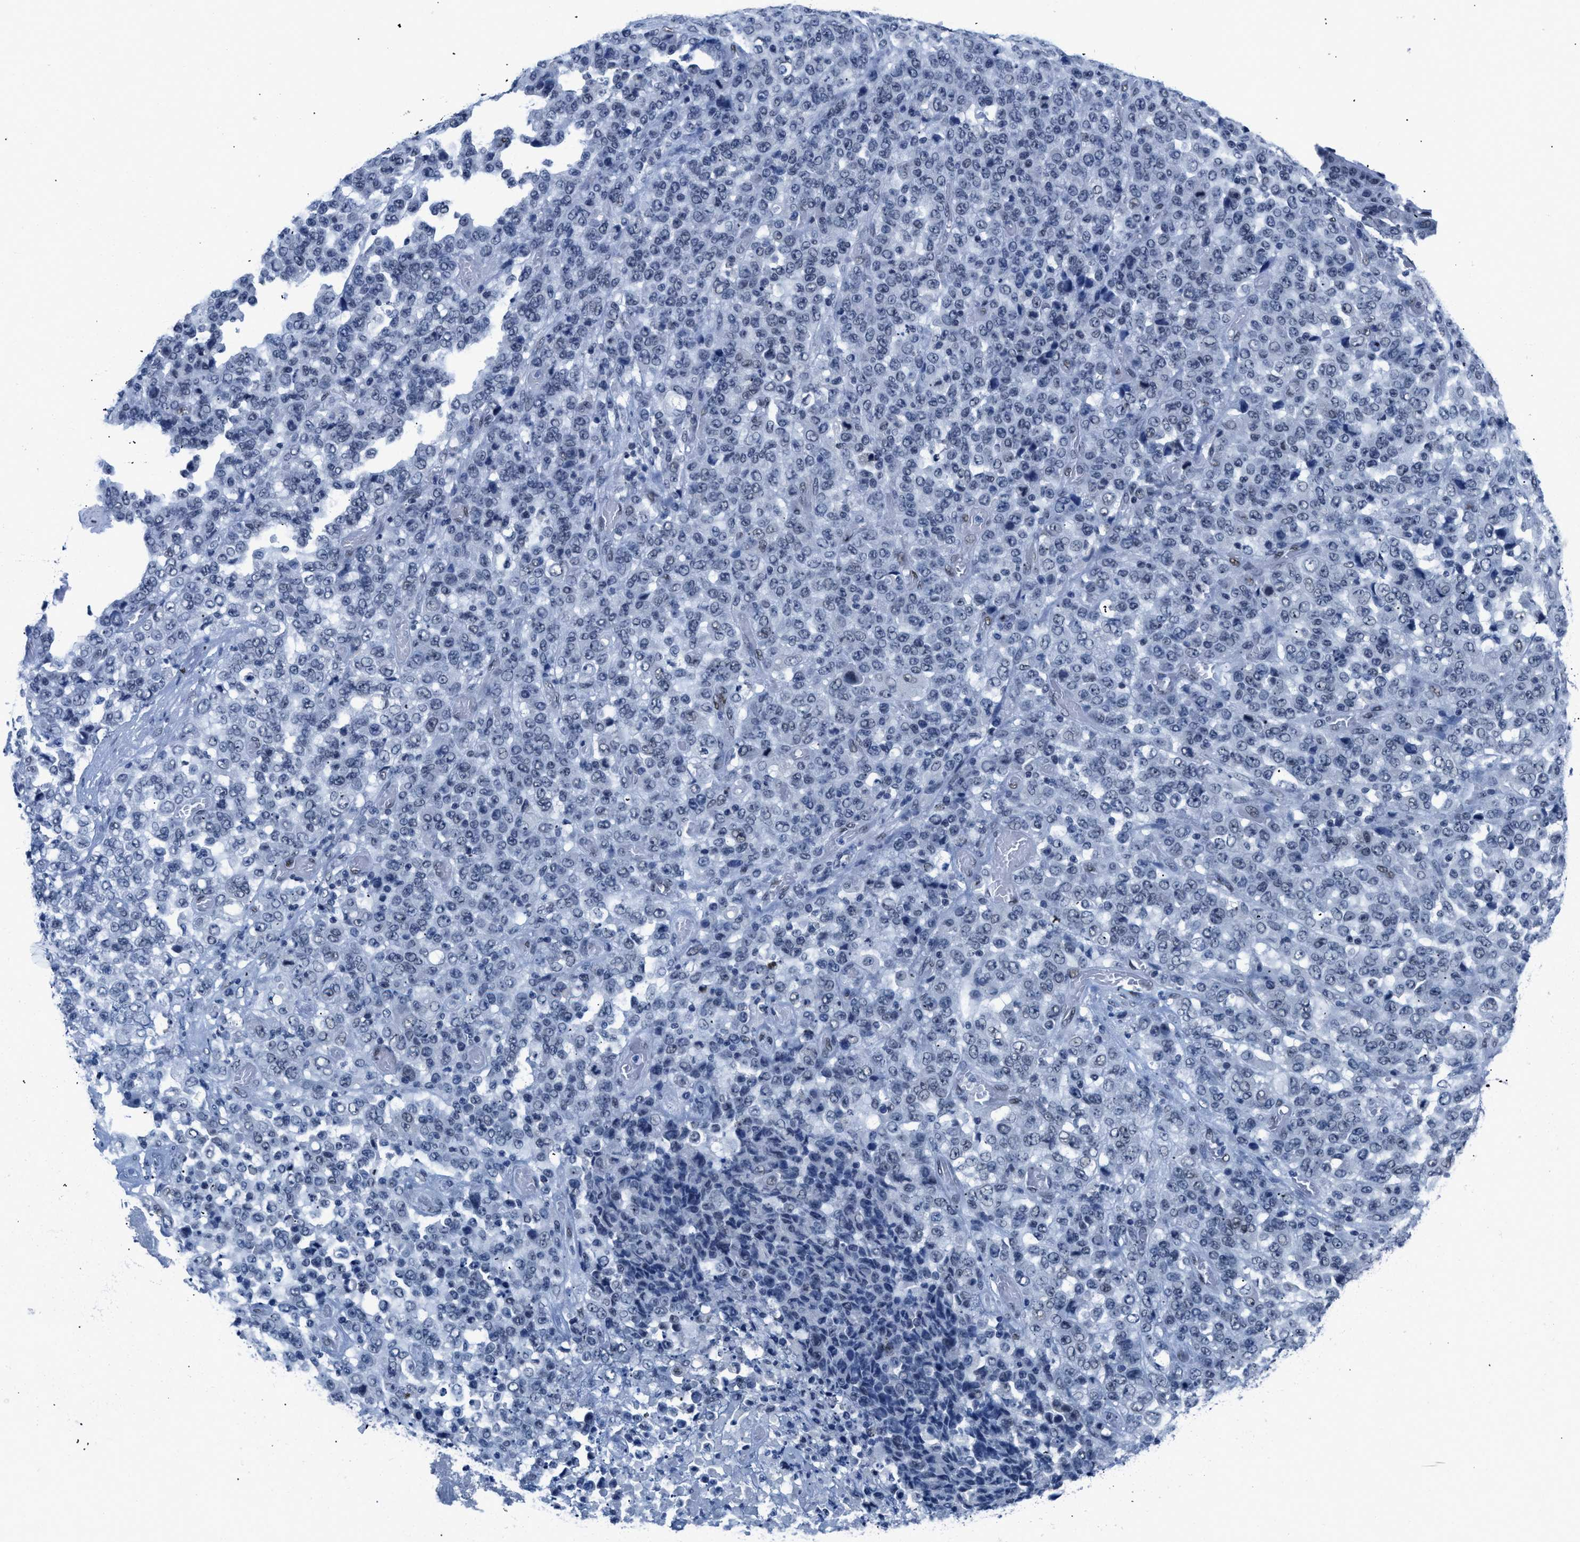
{"staining": {"intensity": "weak", "quantity": "<25%", "location": "nuclear"}, "tissue": "stomach cancer", "cell_type": "Tumor cells", "image_type": "cancer", "snomed": [{"axis": "morphology", "description": "Adenocarcinoma, NOS"}, {"axis": "topography", "description": "Stomach"}], "caption": "This micrograph is of stomach cancer (adenocarcinoma) stained with immunohistochemistry (IHC) to label a protein in brown with the nuclei are counter-stained blue. There is no positivity in tumor cells. (DAB immunohistochemistry (IHC), high magnification).", "gene": "CTBP1", "patient": {"sex": "female", "age": 73}}